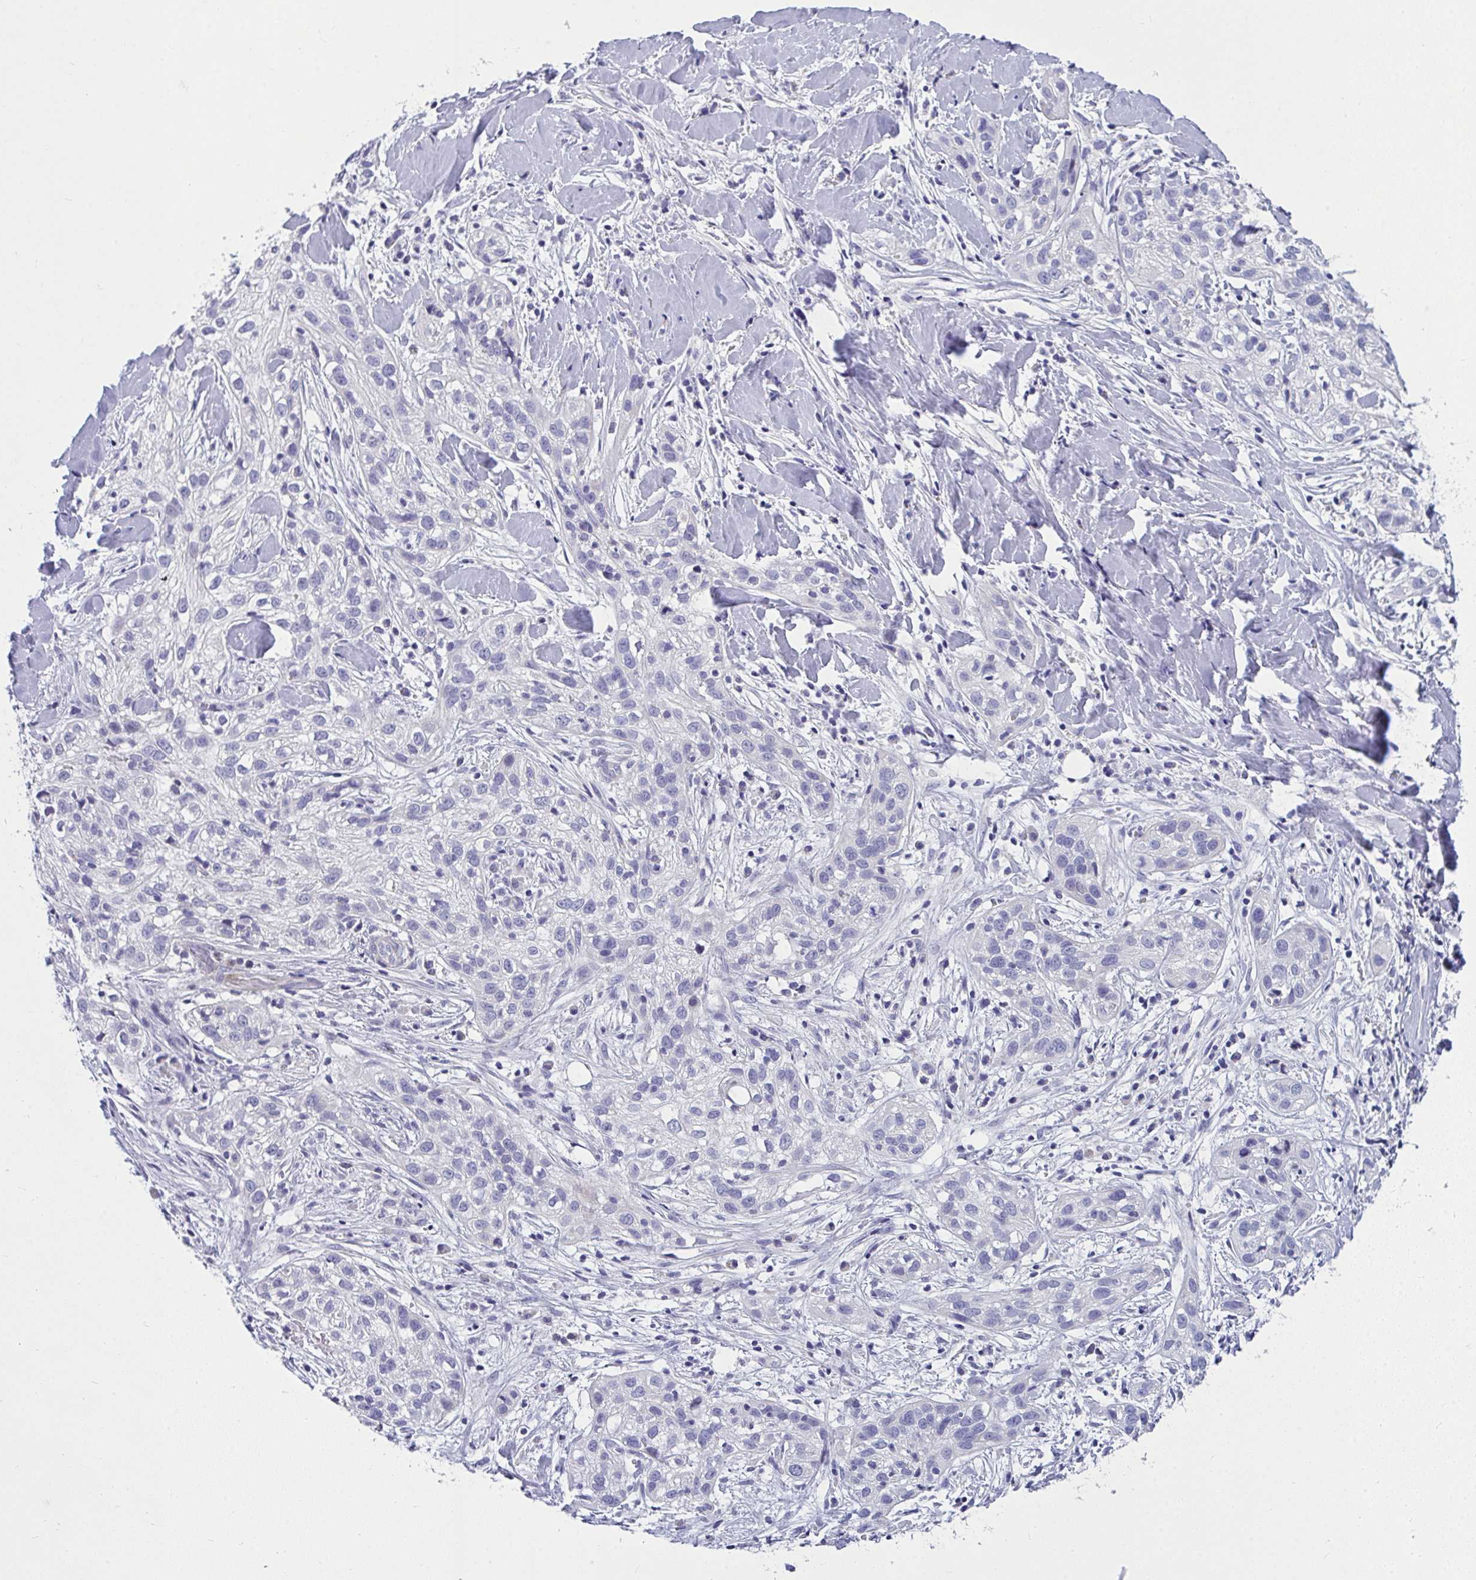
{"staining": {"intensity": "negative", "quantity": "none", "location": "none"}, "tissue": "skin cancer", "cell_type": "Tumor cells", "image_type": "cancer", "snomed": [{"axis": "morphology", "description": "Squamous cell carcinoma, NOS"}, {"axis": "topography", "description": "Skin"}], "caption": "This is an IHC photomicrograph of skin cancer. There is no expression in tumor cells.", "gene": "TSBP1", "patient": {"sex": "male", "age": 82}}